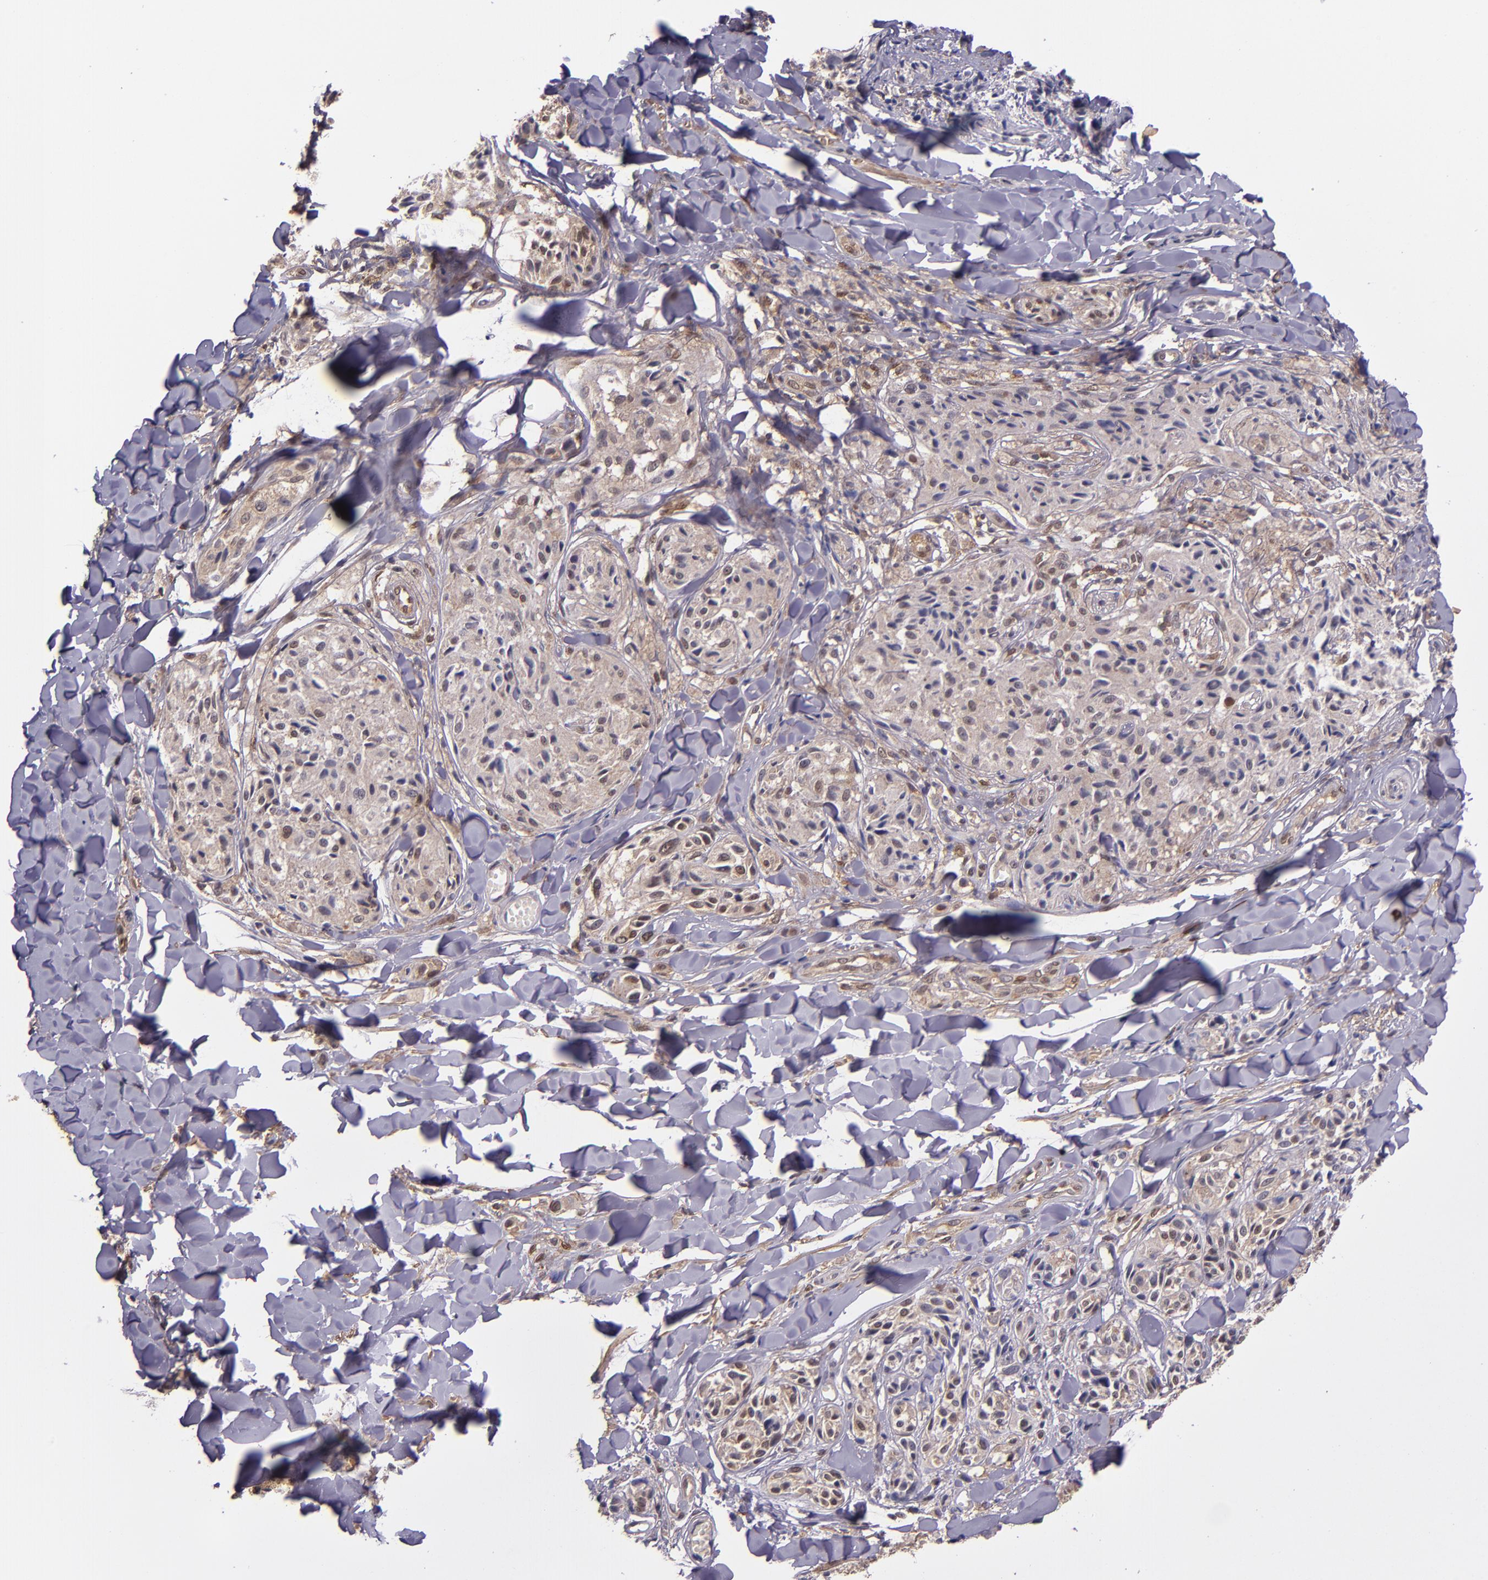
{"staining": {"intensity": "weak", "quantity": ">75%", "location": "cytoplasmic/membranous,nuclear"}, "tissue": "melanoma", "cell_type": "Tumor cells", "image_type": "cancer", "snomed": [{"axis": "morphology", "description": "Malignant melanoma, Metastatic site"}, {"axis": "topography", "description": "Skin"}], "caption": "Immunohistochemistry micrograph of neoplastic tissue: malignant melanoma (metastatic site) stained using IHC demonstrates low levels of weak protein expression localized specifically in the cytoplasmic/membranous and nuclear of tumor cells, appearing as a cytoplasmic/membranous and nuclear brown color.", "gene": "STAT6", "patient": {"sex": "female", "age": 66}}